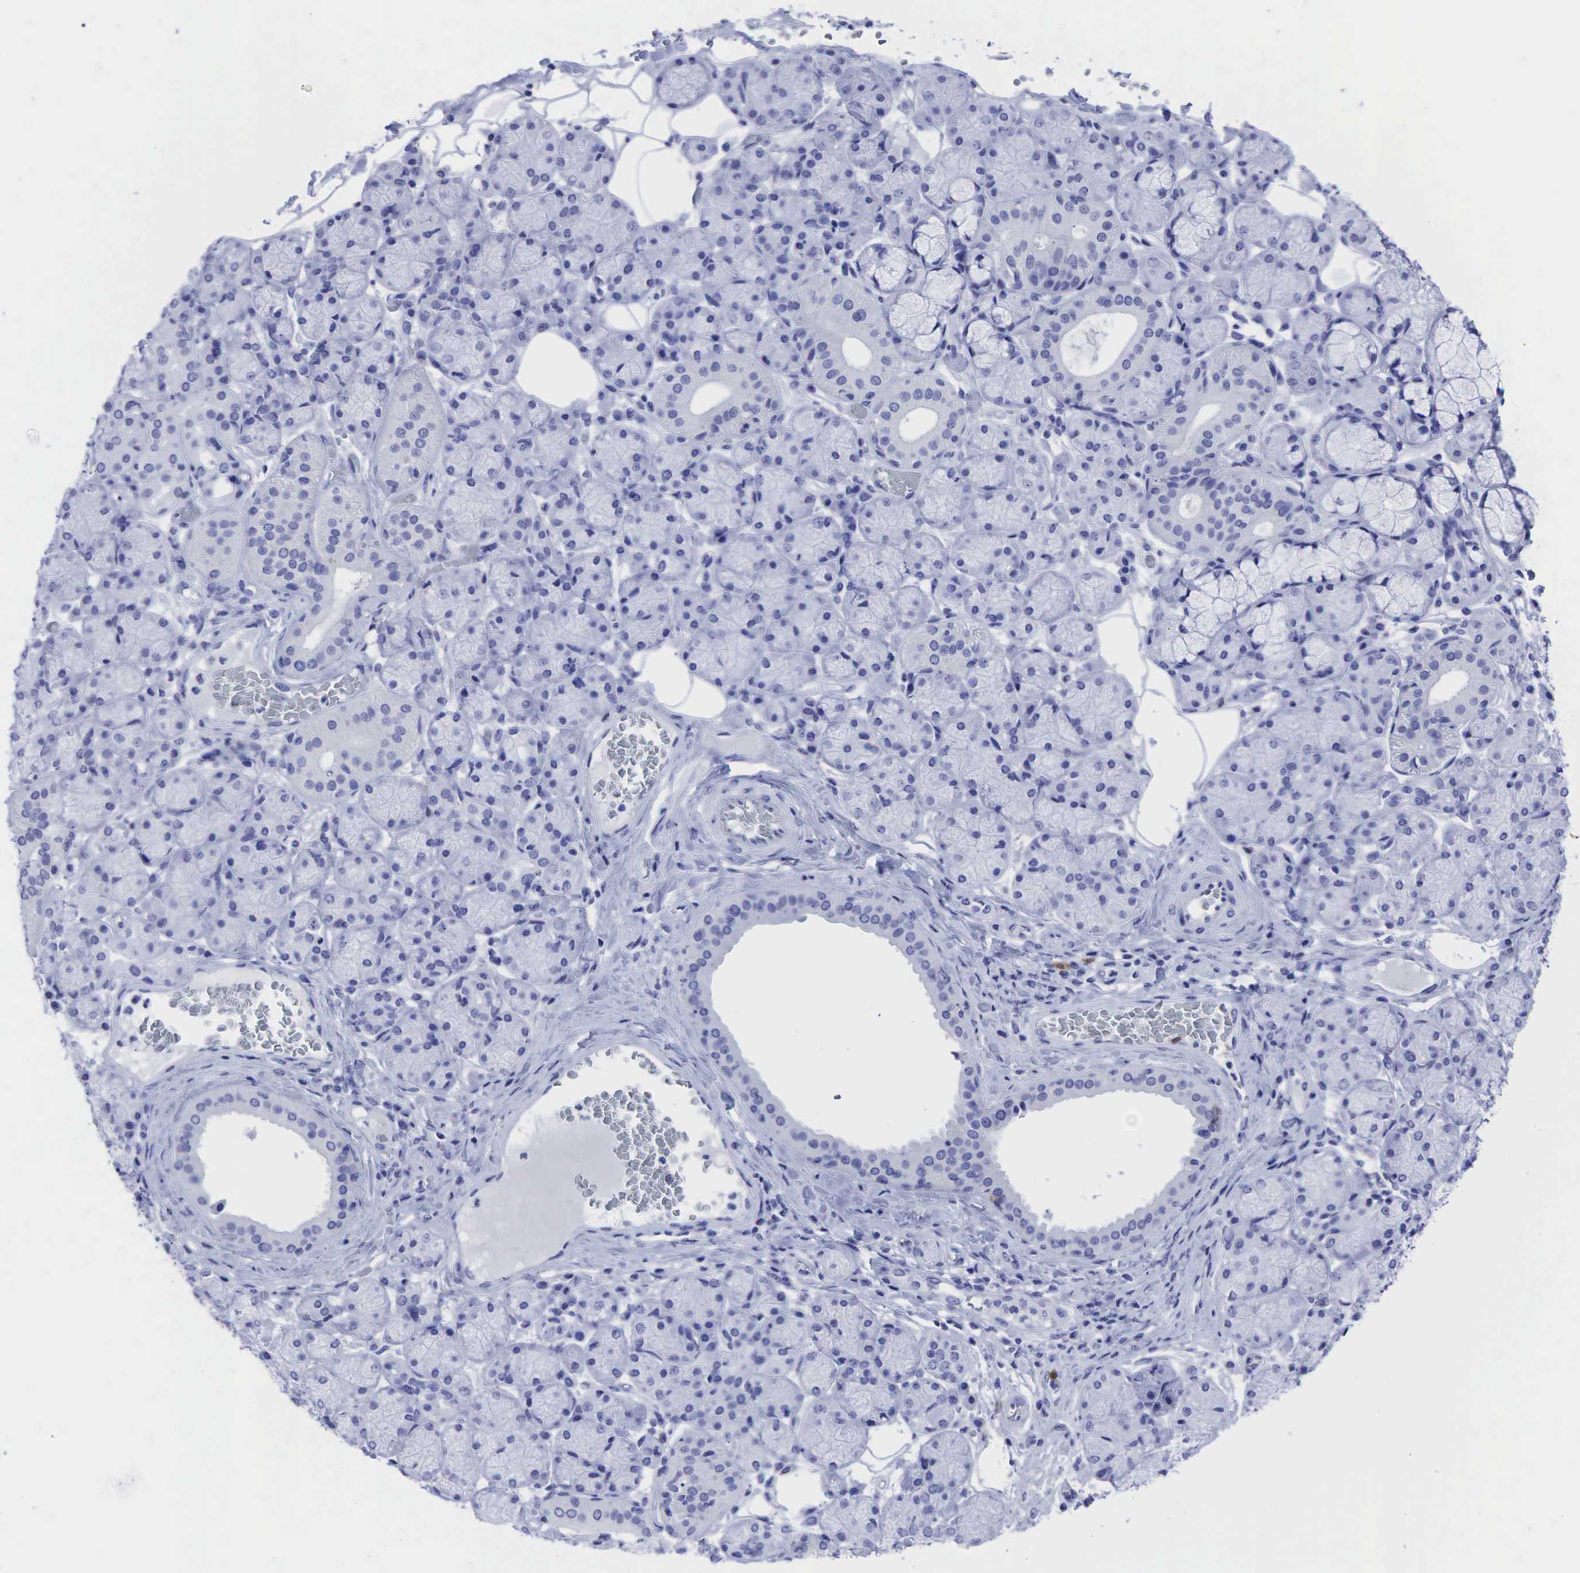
{"staining": {"intensity": "negative", "quantity": "none", "location": "none"}, "tissue": "salivary gland", "cell_type": "Glandular cells", "image_type": "normal", "snomed": [{"axis": "morphology", "description": "Normal tissue, NOS"}, {"axis": "topography", "description": "Salivary gland"}], "caption": "Histopathology image shows no protein staining in glandular cells of normal salivary gland.", "gene": "TNFRSF8", "patient": {"sex": "male", "age": 54}}